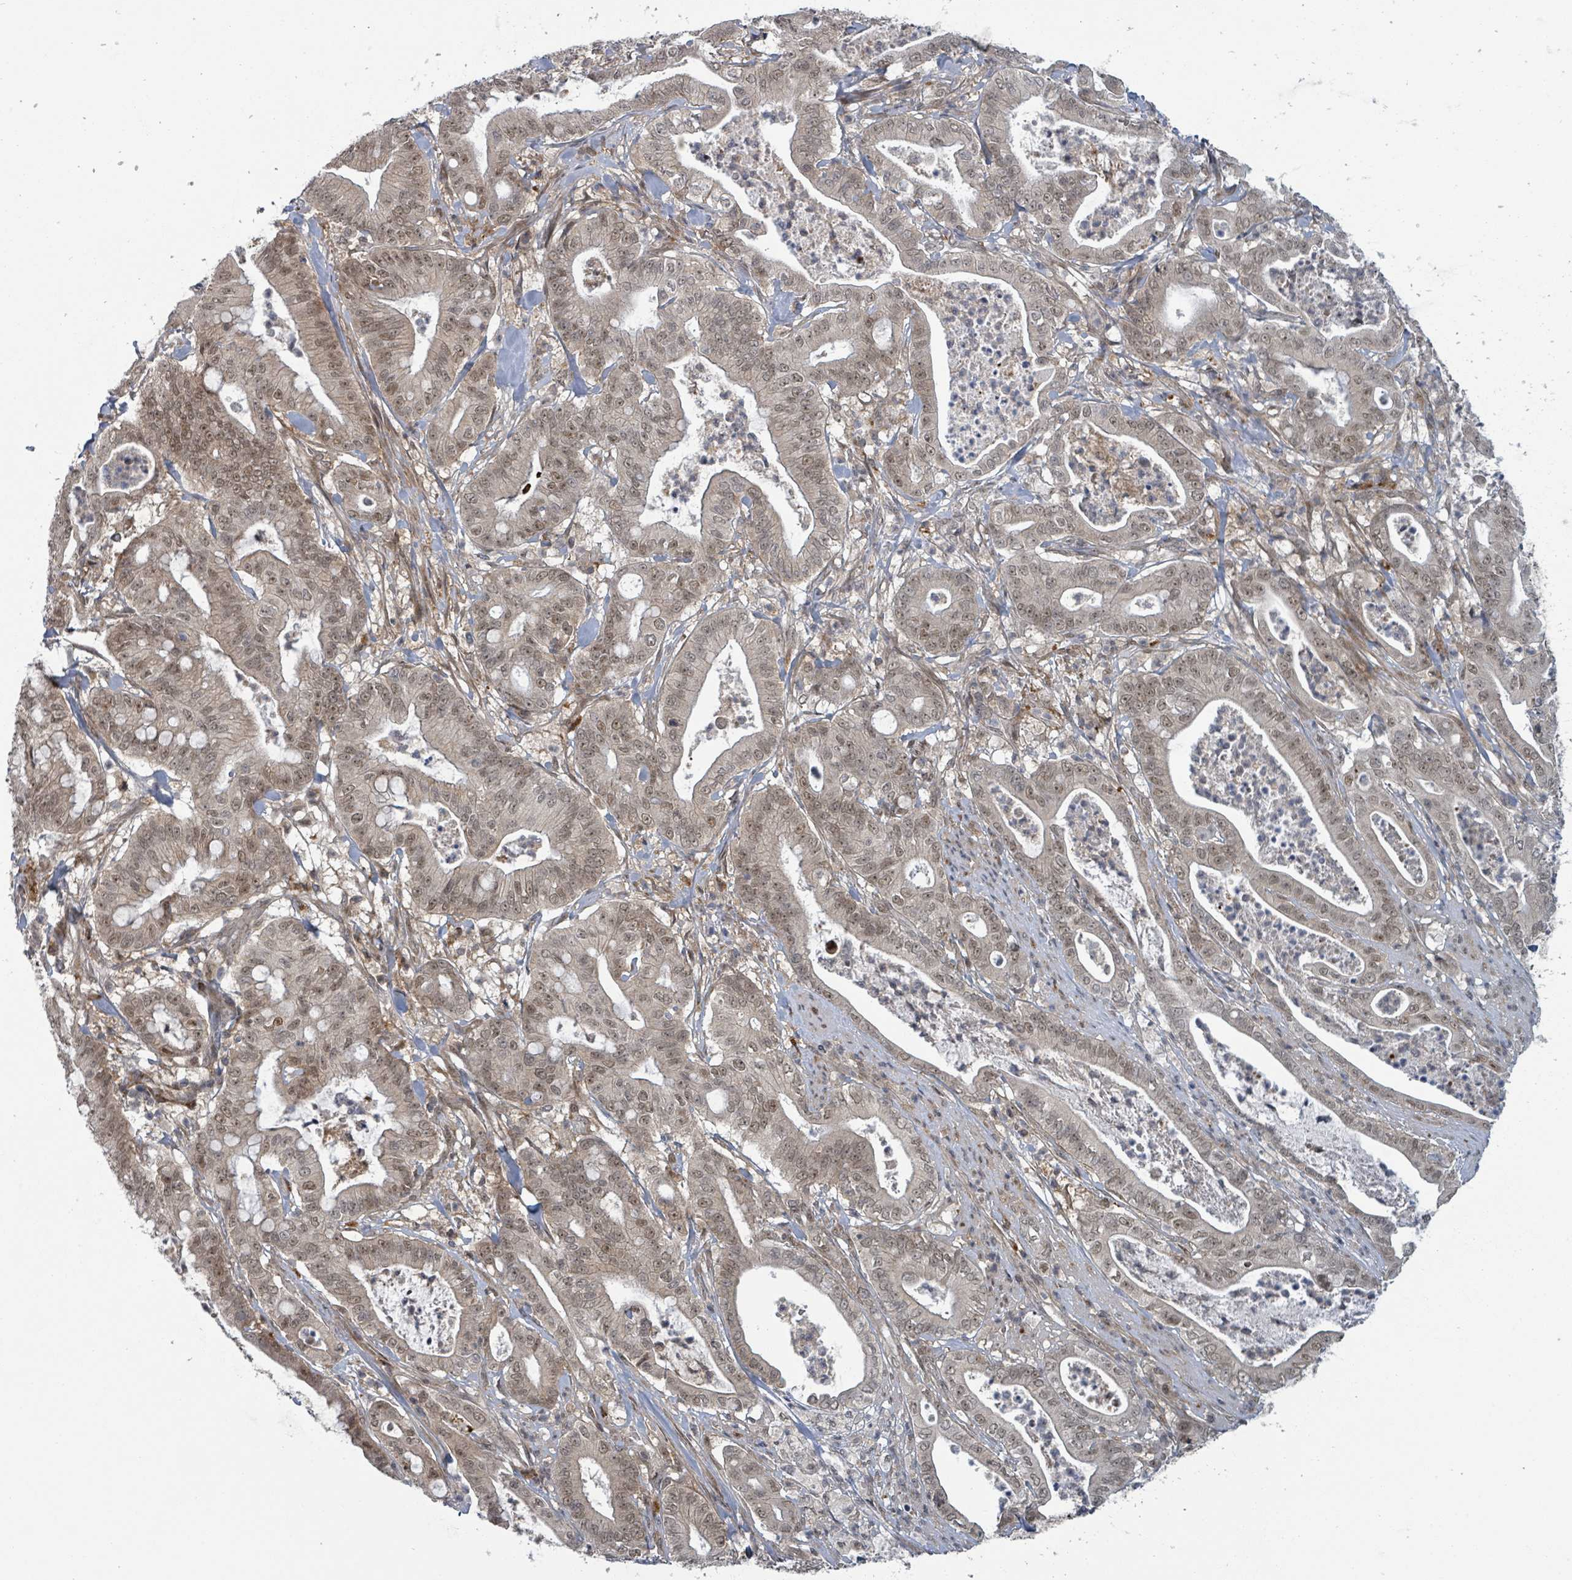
{"staining": {"intensity": "moderate", "quantity": ">75%", "location": "nuclear"}, "tissue": "pancreatic cancer", "cell_type": "Tumor cells", "image_type": "cancer", "snomed": [{"axis": "morphology", "description": "Adenocarcinoma, NOS"}, {"axis": "topography", "description": "Pancreas"}], "caption": "Immunohistochemical staining of pancreatic cancer reveals medium levels of moderate nuclear protein expression in about >75% of tumor cells.", "gene": "GTF3C1", "patient": {"sex": "male", "age": 71}}